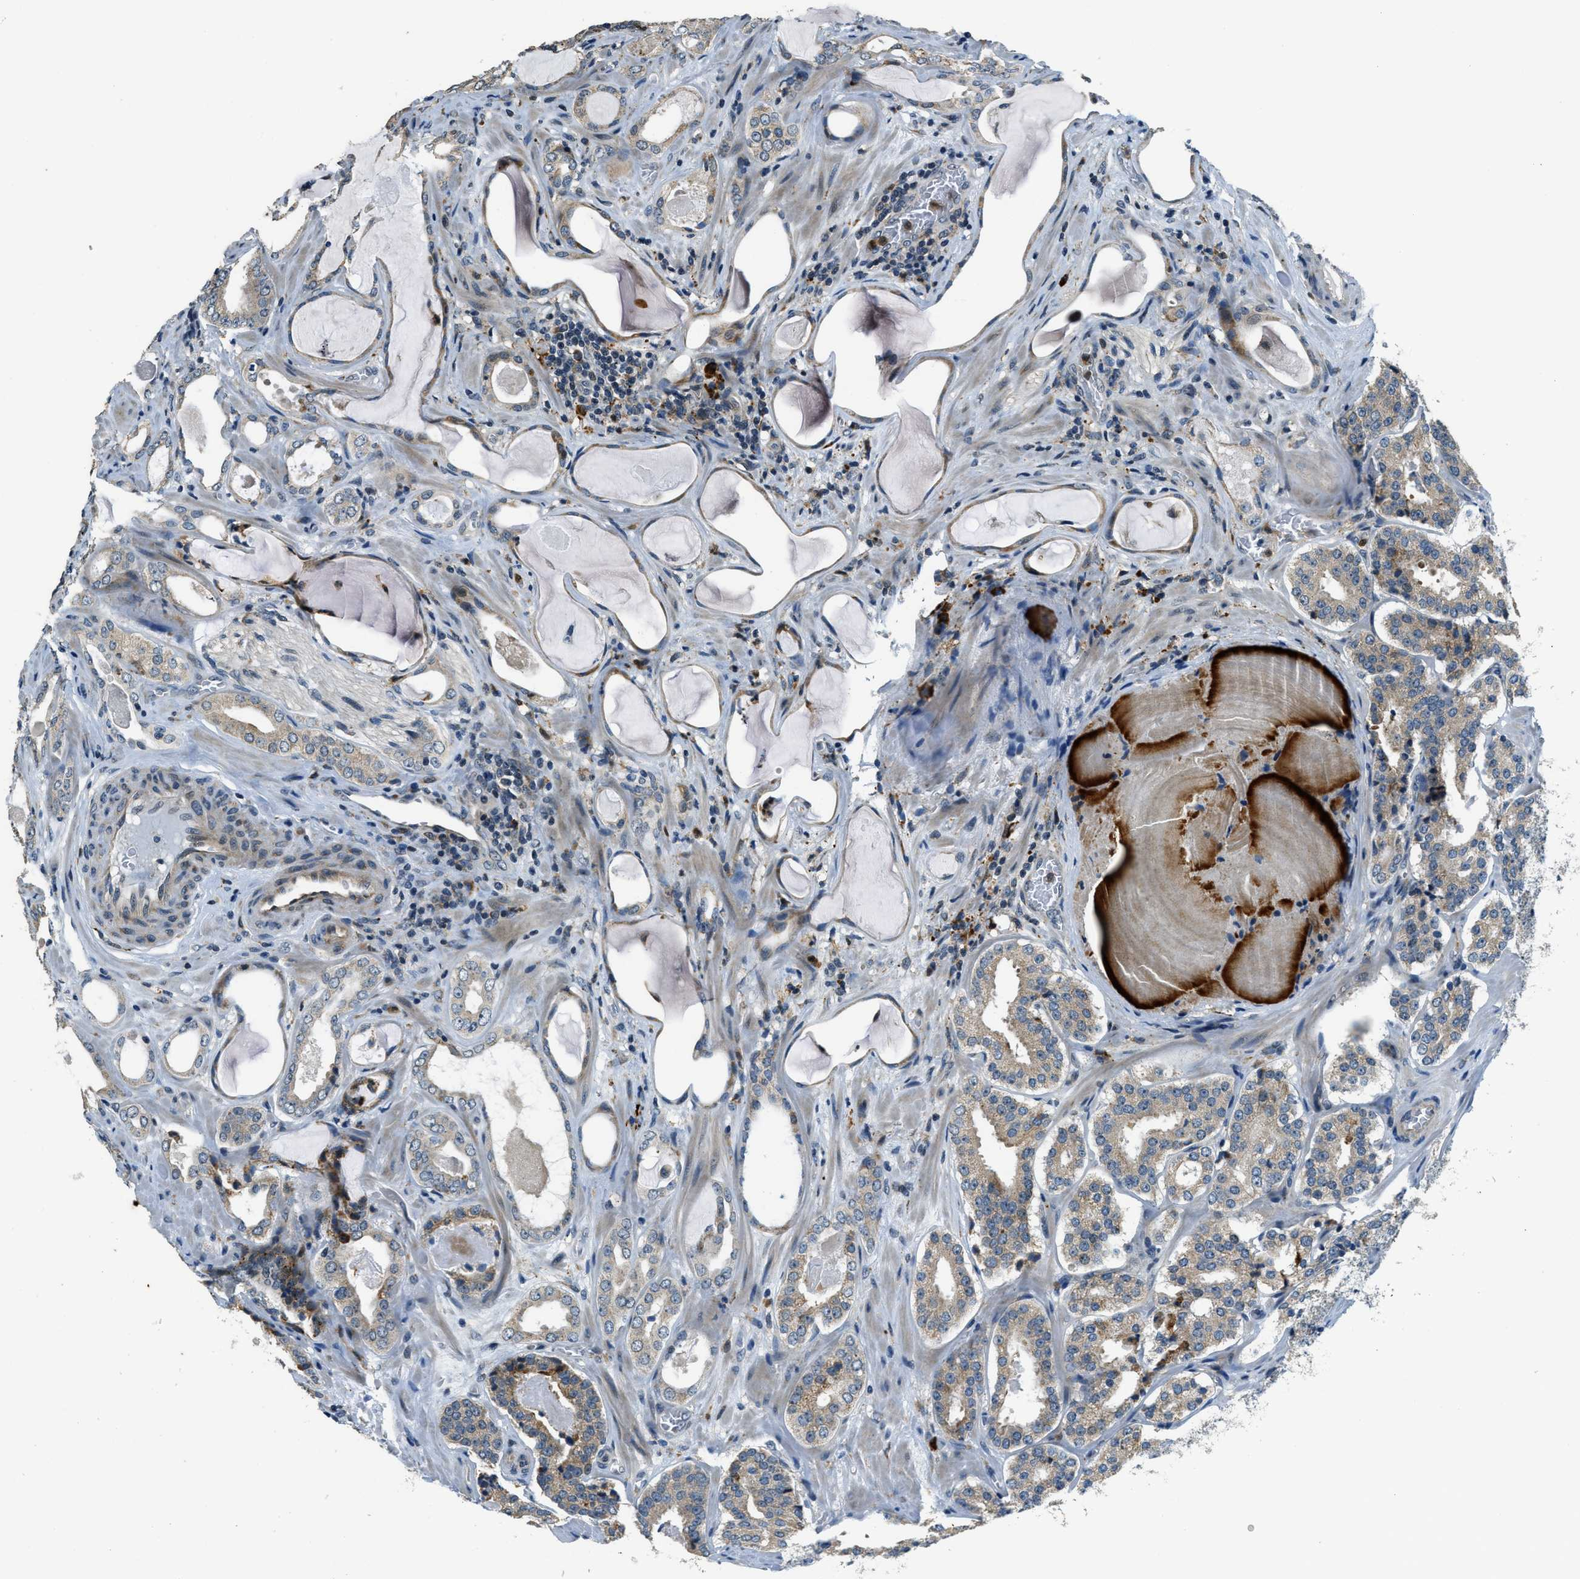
{"staining": {"intensity": "weak", "quantity": ">75%", "location": "cytoplasmic/membranous"}, "tissue": "prostate cancer", "cell_type": "Tumor cells", "image_type": "cancer", "snomed": [{"axis": "morphology", "description": "Adenocarcinoma, High grade"}, {"axis": "topography", "description": "Prostate"}], "caption": "Immunohistochemistry (DAB) staining of human high-grade adenocarcinoma (prostate) demonstrates weak cytoplasmic/membranous protein staining in about >75% of tumor cells.", "gene": "HERC2", "patient": {"sex": "male", "age": 60}}